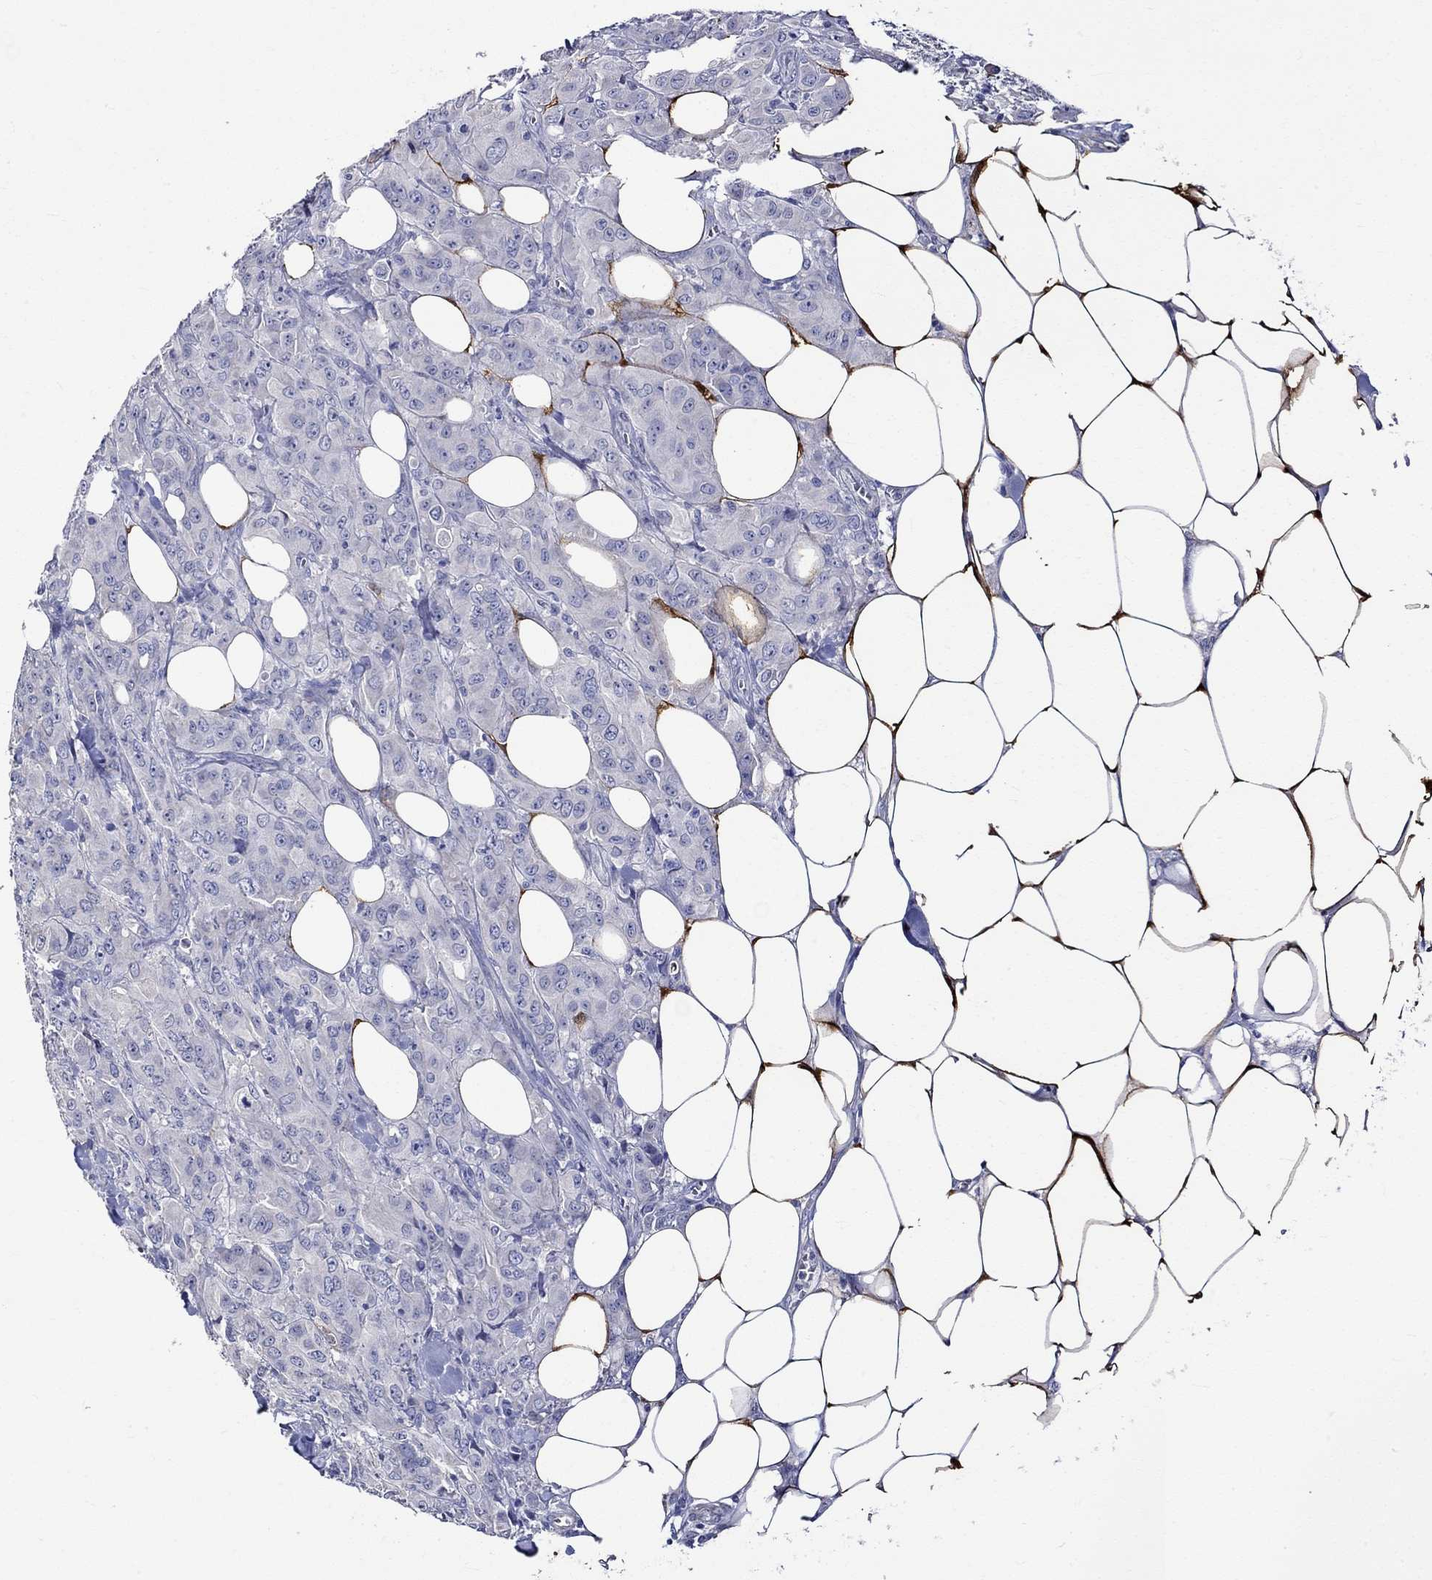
{"staining": {"intensity": "negative", "quantity": "none", "location": "none"}, "tissue": "breast cancer", "cell_type": "Tumor cells", "image_type": "cancer", "snomed": [{"axis": "morphology", "description": "Duct carcinoma"}, {"axis": "topography", "description": "Breast"}], "caption": "Protein analysis of infiltrating ductal carcinoma (breast) exhibits no significant staining in tumor cells.", "gene": "CRYAB", "patient": {"sex": "female", "age": 43}}